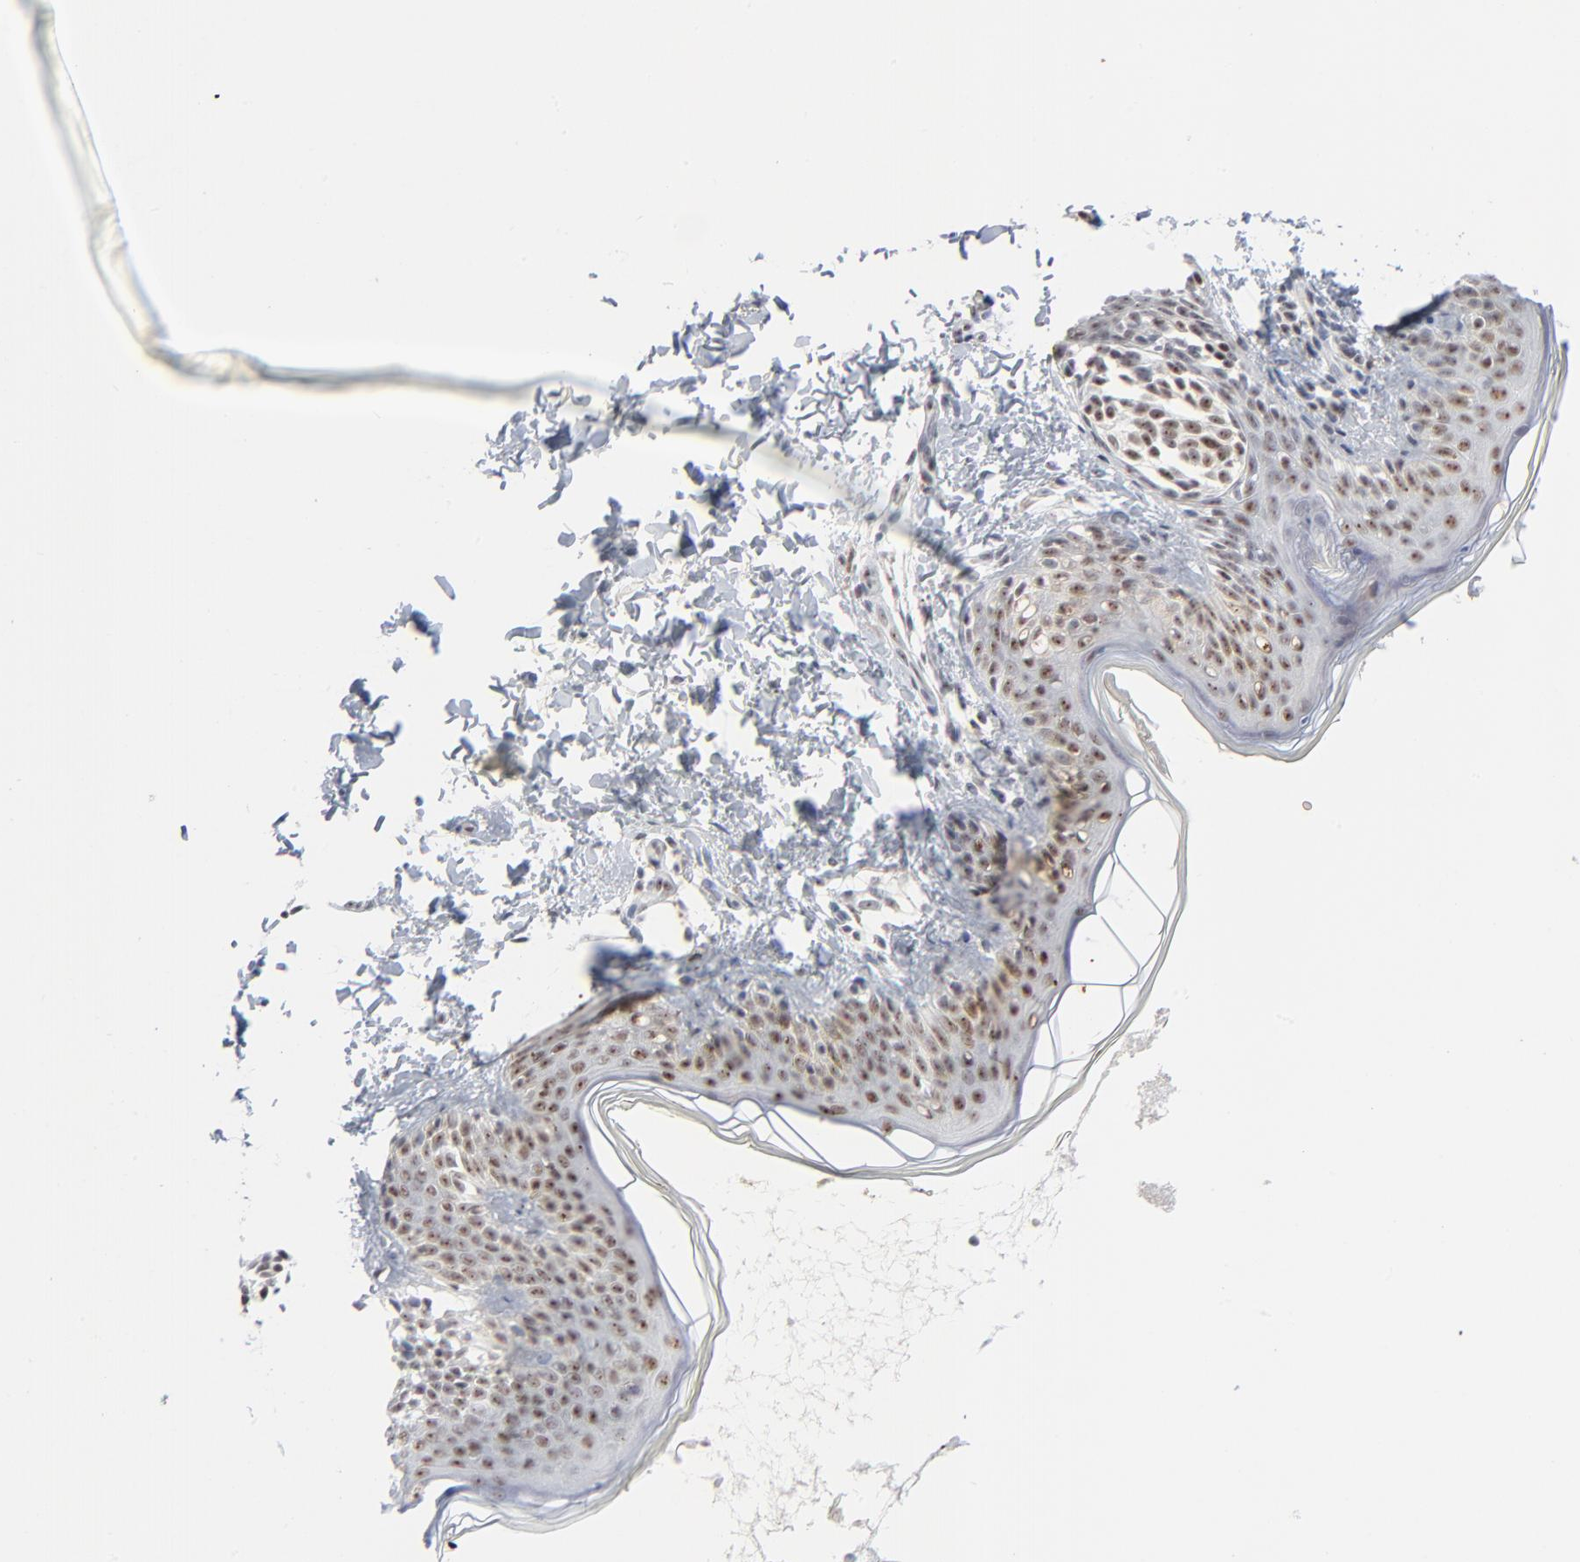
{"staining": {"intensity": "weak", "quantity": ">75%", "location": "nuclear"}, "tissue": "skin", "cell_type": "Fibroblasts", "image_type": "normal", "snomed": [{"axis": "morphology", "description": "Normal tissue, NOS"}, {"axis": "topography", "description": "Skin"}], "caption": "Protein staining demonstrates weak nuclear expression in about >75% of fibroblasts in benign skin.", "gene": "MPHOSPH6", "patient": {"sex": "female", "age": 4}}